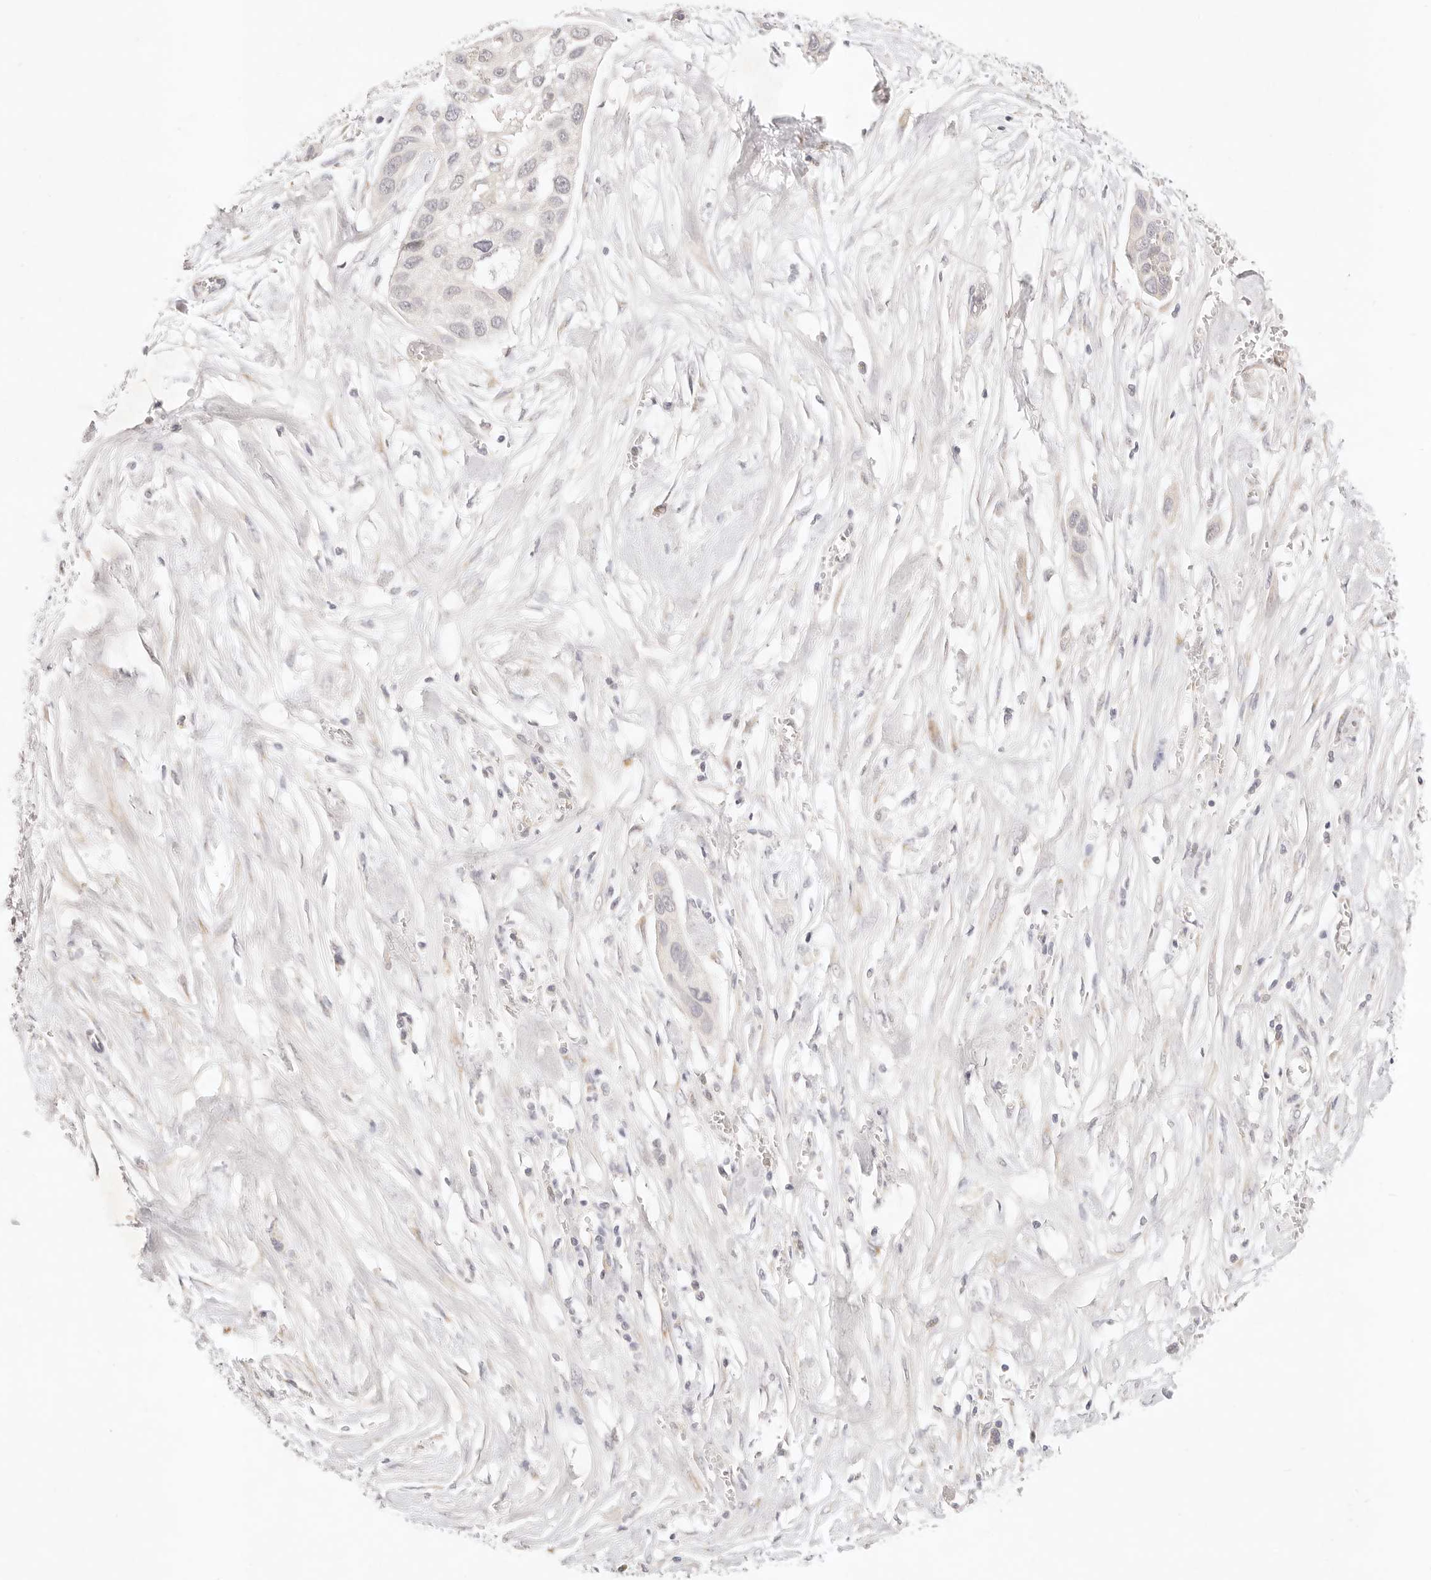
{"staining": {"intensity": "negative", "quantity": "none", "location": "none"}, "tissue": "pancreatic cancer", "cell_type": "Tumor cells", "image_type": "cancer", "snomed": [{"axis": "morphology", "description": "Adenocarcinoma, NOS"}, {"axis": "topography", "description": "Pancreas"}], "caption": "Immunohistochemistry of adenocarcinoma (pancreatic) exhibits no expression in tumor cells. (Brightfield microscopy of DAB (3,3'-diaminobenzidine) immunohistochemistry (IHC) at high magnification).", "gene": "GPR156", "patient": {"sex": "female", "age": 60}}